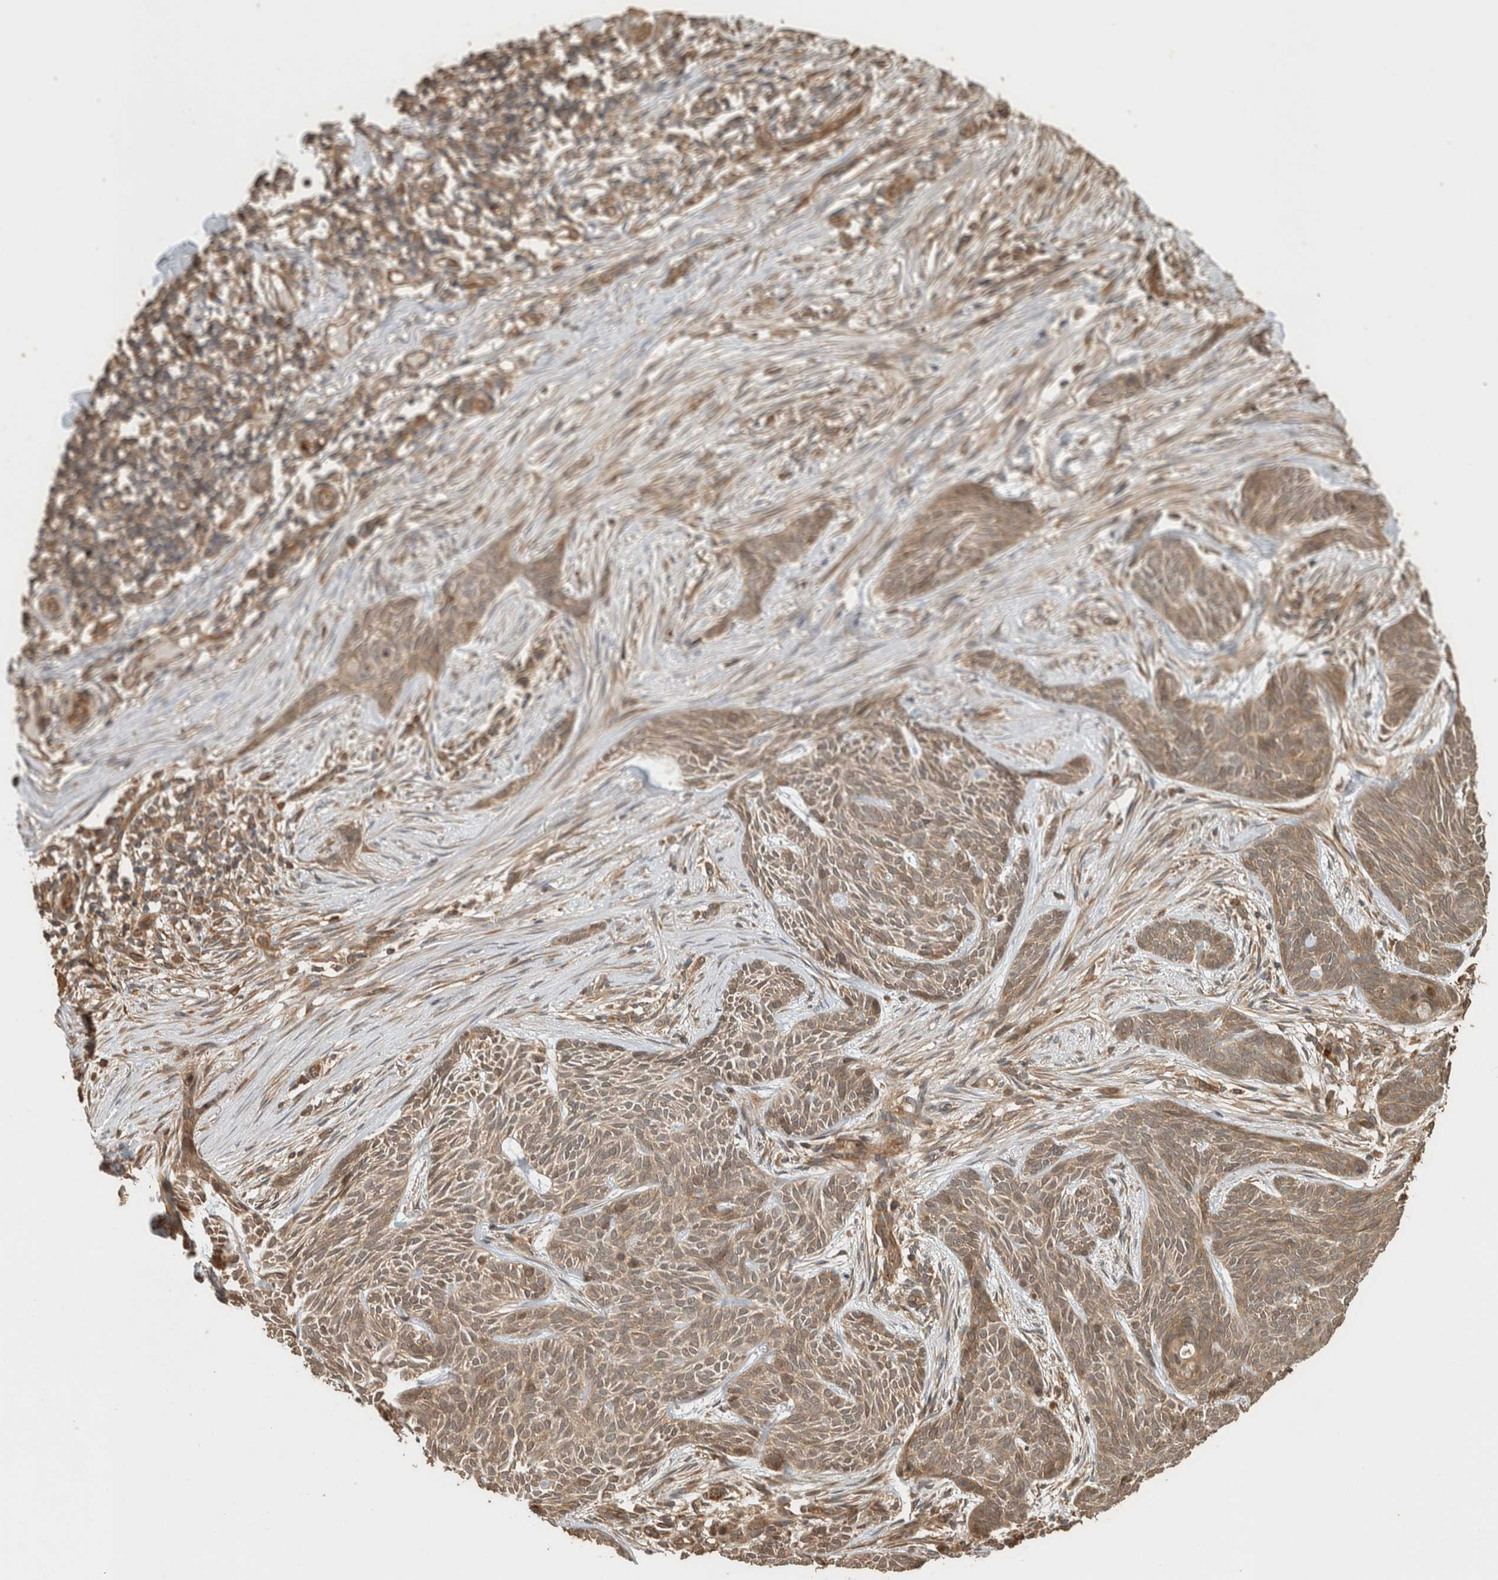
{"staining": {"intensity": "moderate", "quantity": ">75%", "location": "cytoplasmic/membranous"}, "tissue": "skin cancer", "cell_type": "Tumor cells", "image_type": "cancer", "snomed": [{"axis": "morphology", "description": "Basal cell carcinoma"}, {"axis": "topography", "description": "Skin"}], "caption": "Immunohistochemical staining of skin cancer (basal cell carcinoma) shows medium levels of moderate cytoplasmic/membranous protein positivity in approximately >75% of tumor cells.", "gene": "OTUD6B", "patient": {"sex": "female", "age": 59}}